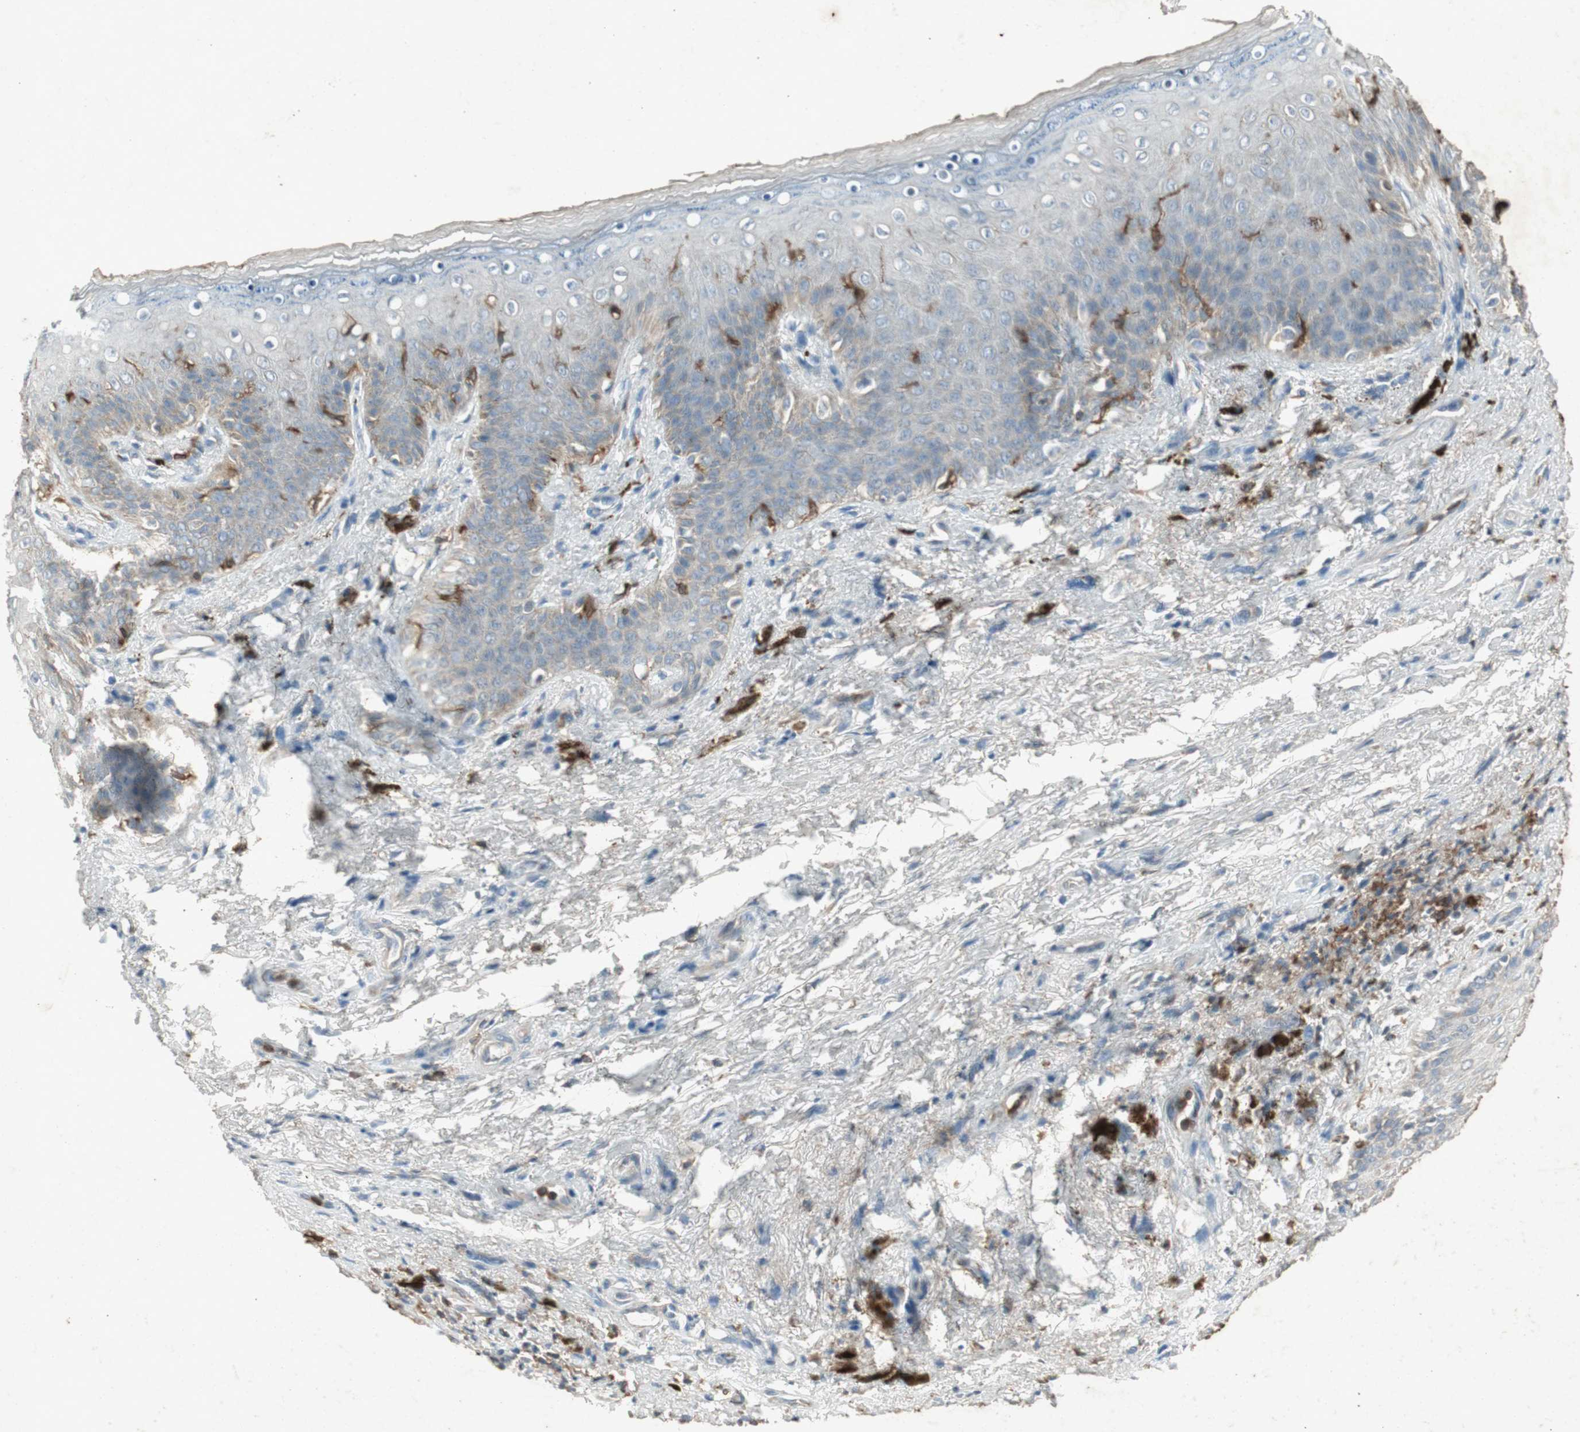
{"staining": {"intensity": "weak", "quantity": "<25%", "location": "cytoplasmic/membranous"}, "tissue": "skin", "cell_type": "Epidermal cells", "image_type": "normal", "snomed": [{"axis": "morphology", "description": "Normal tissue, NOS"}, {"axis": "topography", "description": "Anal"}], "caption": "Immunohistochemical staining of unremarkable human skin displays no significant positivity in epidermal cells.", "gene": "TYROBP", "patient": {"sex": "female", "age": 46}}